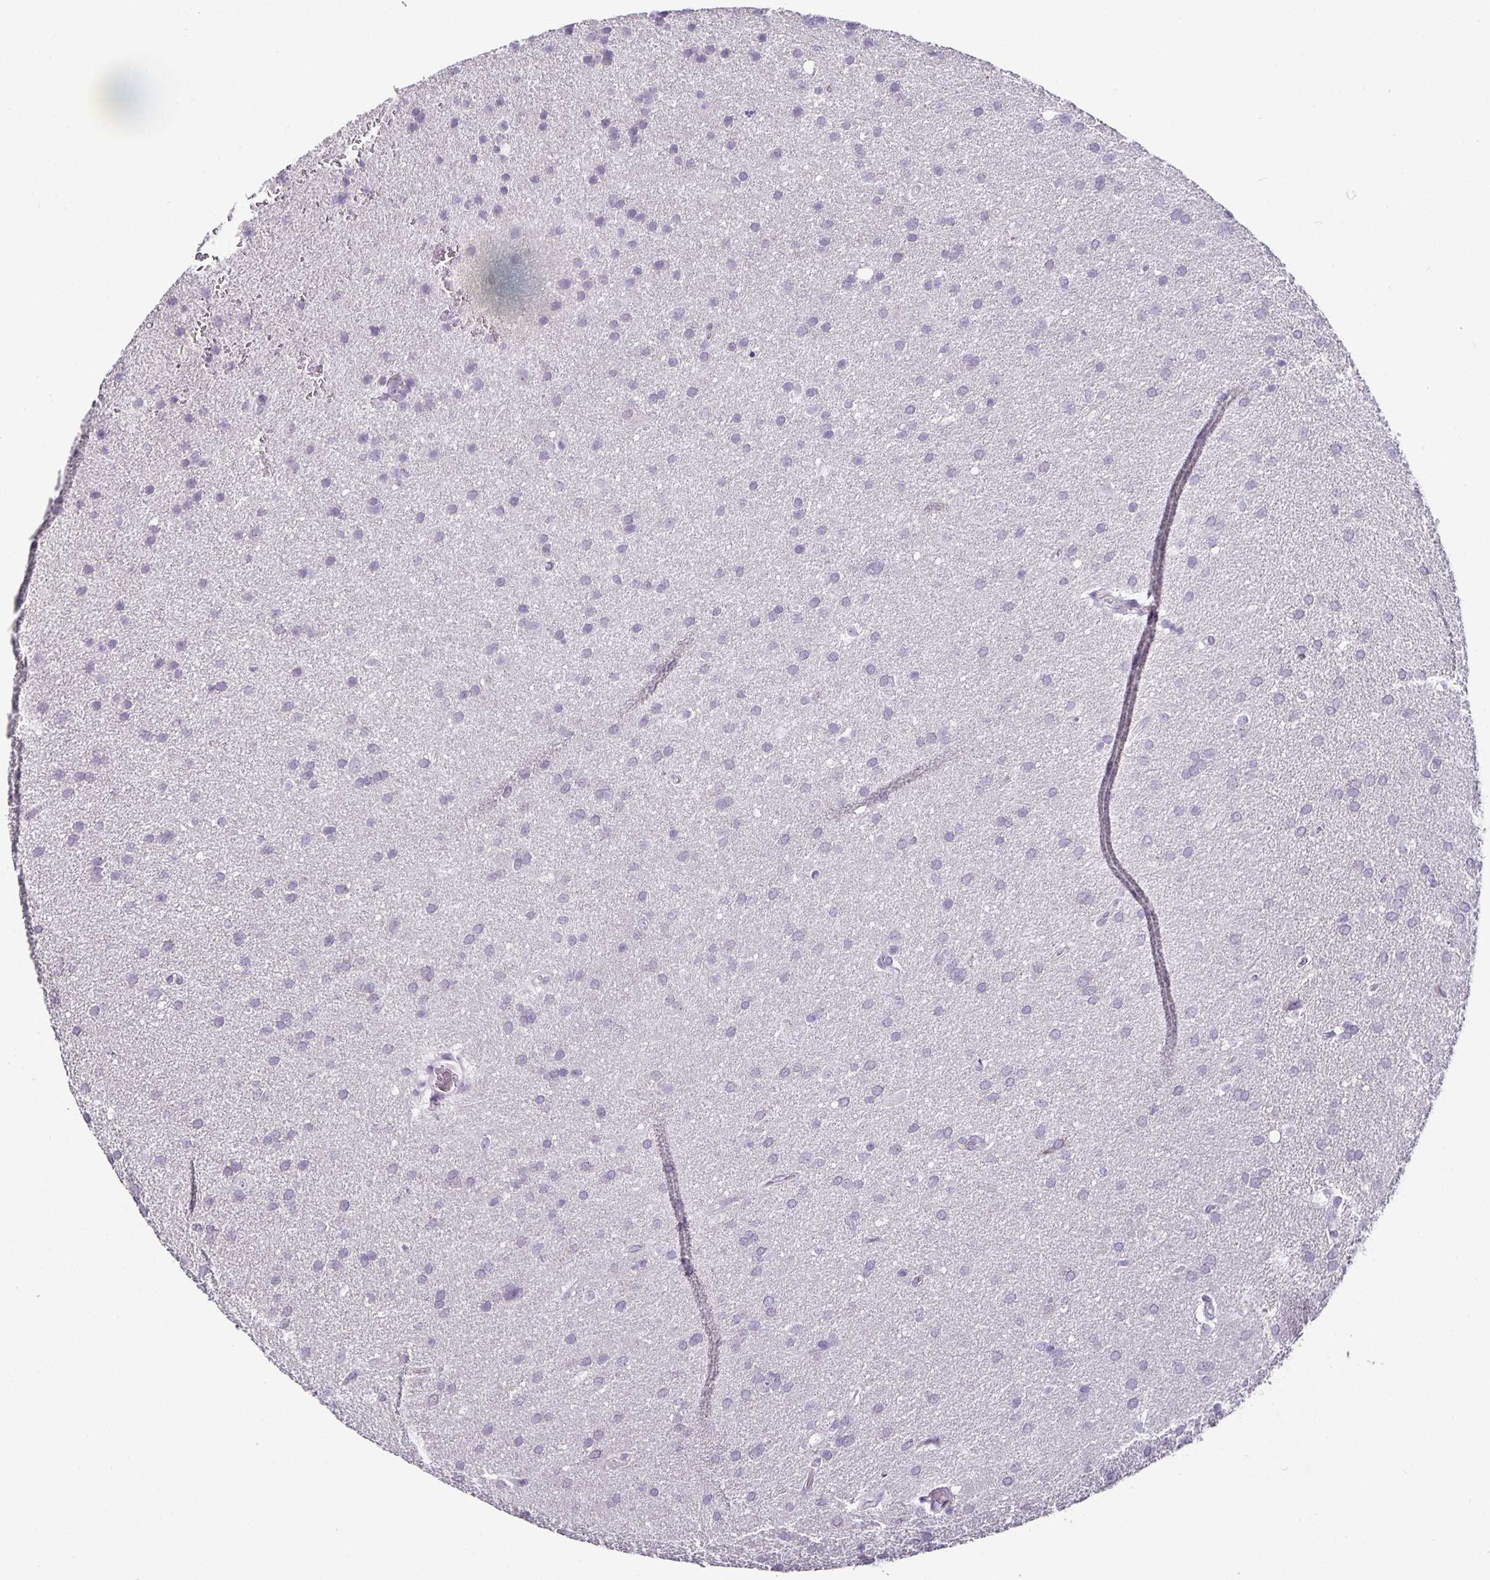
{"staining": {"intensity": "negative", "quantity": "none", "location": "none"}, "tissue": "glioma", "cell_type": "Tumor cells", "image_type": "cancer", "snomed": [{"axis": "morphology", "description": "Glioma, malignant, Low grade"}, {"axis": "topography", "description": "Brain"}], "caption": "Malignant glioma (low-grade) was stained to show a protein in brown. There is no significant expression in tumor cells.", "gene": "CA12", "patient": {"sex": "female", "age": 54}}